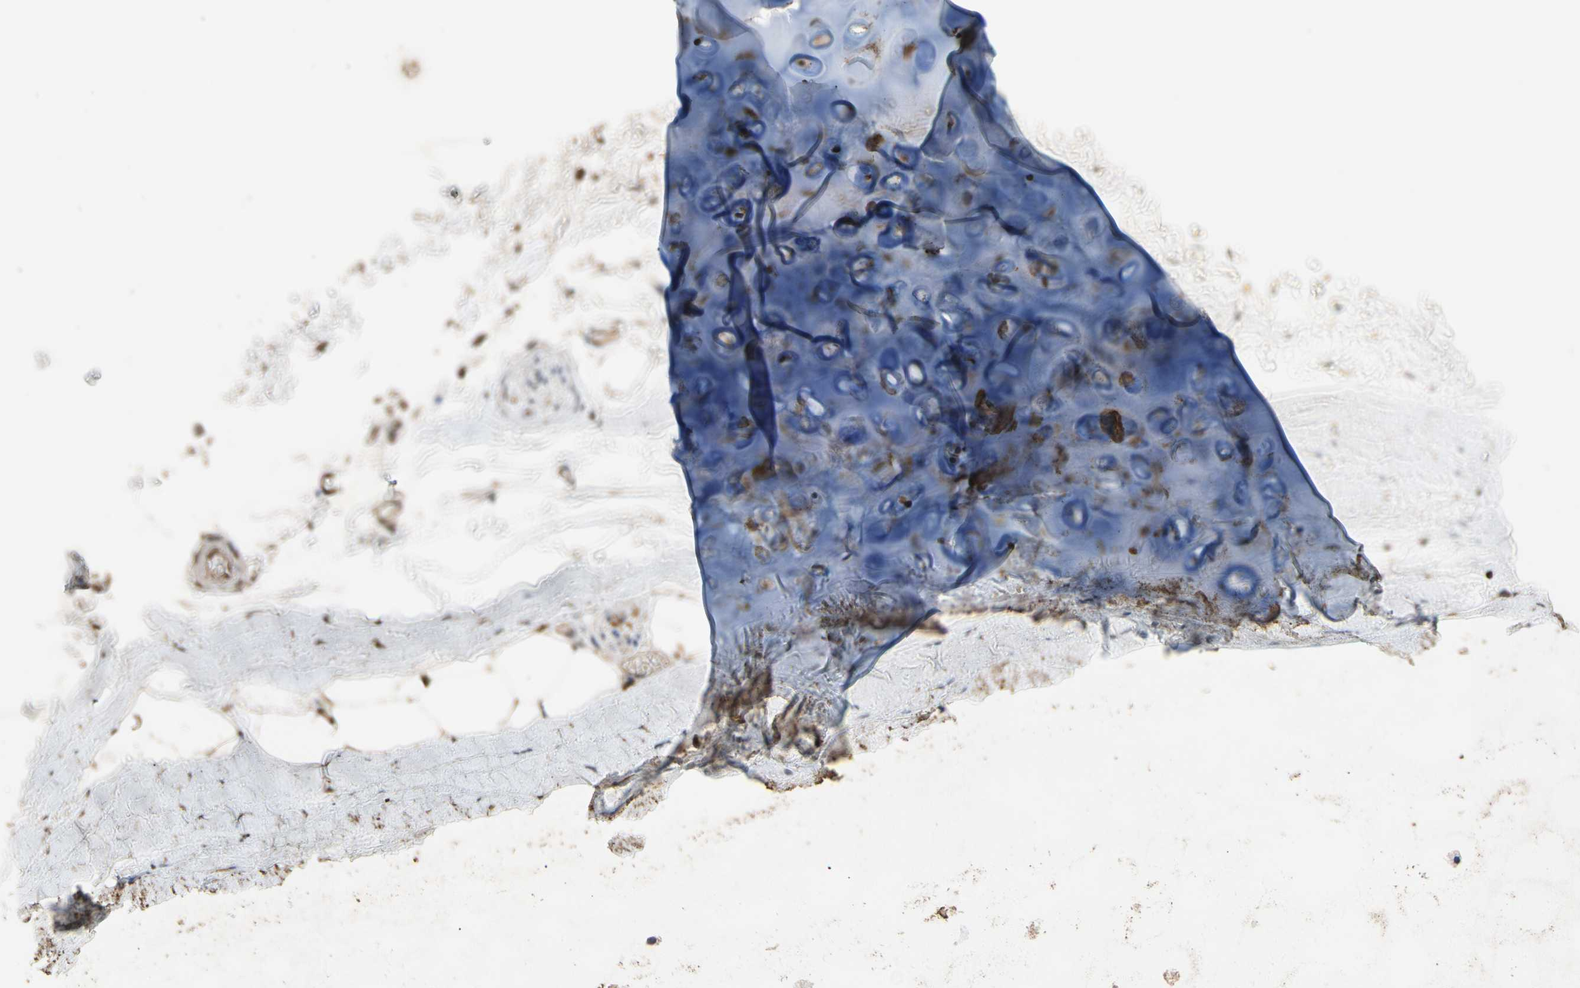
{"staining": {"intensity": "moderate", "quantity": ">75%", "location": "cytoplasmic/membranous"}, "tissue": "adipose tissue", "cell_type": "Adipocytes", "image_type": "normal", "snomed": [{"axis": "morphology", "description": "Normal tissue, NOS"}, {"axis": "topography", "description": "Bronchus"}], "caption": "Immunohistochemistry histopathology image of normal human adipose tissue stained for a protein (brown), which reveals medium levels of moderate cytoplasmic/membranous positivity in about >75% of adipocytes.", "gene": "TNFSF13B", "patient": {"sex": "female", "age": 73}}